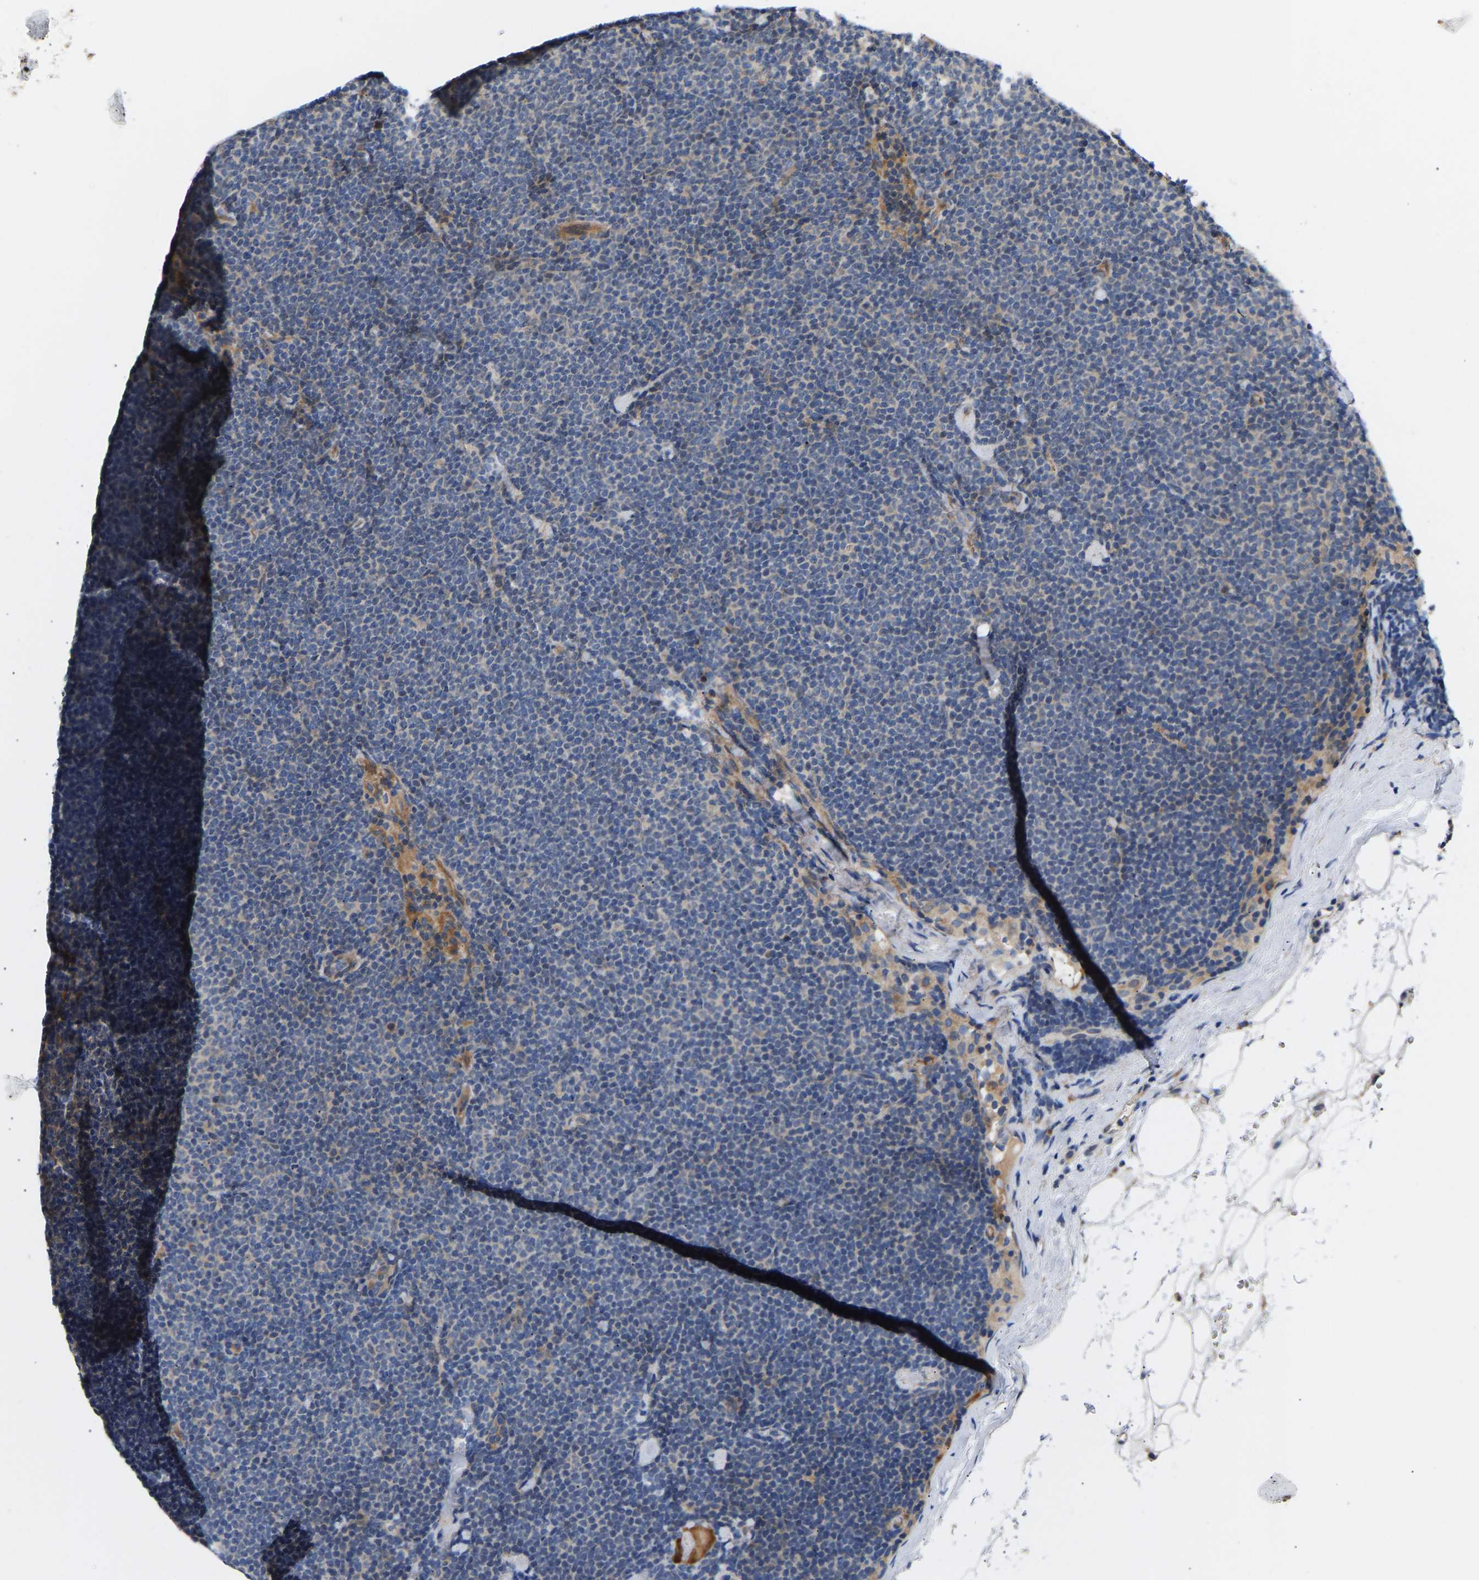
{"staining": {"intensity": "negative", "quantity": "none", "location": "none"}, "tissue": "lymphoma", "cell_type": "Tumor cells", "image_type": "cancer", "snomed": [{"axis": "morphology", "description": "Malignant lymphoma, non-Hodgkin's type, Low grade"}, {"axis": "topography", "description": "Lymph node"}], "caption": "Tumor cells are negative for protein expression in human lymphoma.", "gene": "AIMP2", "patient": {"sex": "female", "age": 53}}